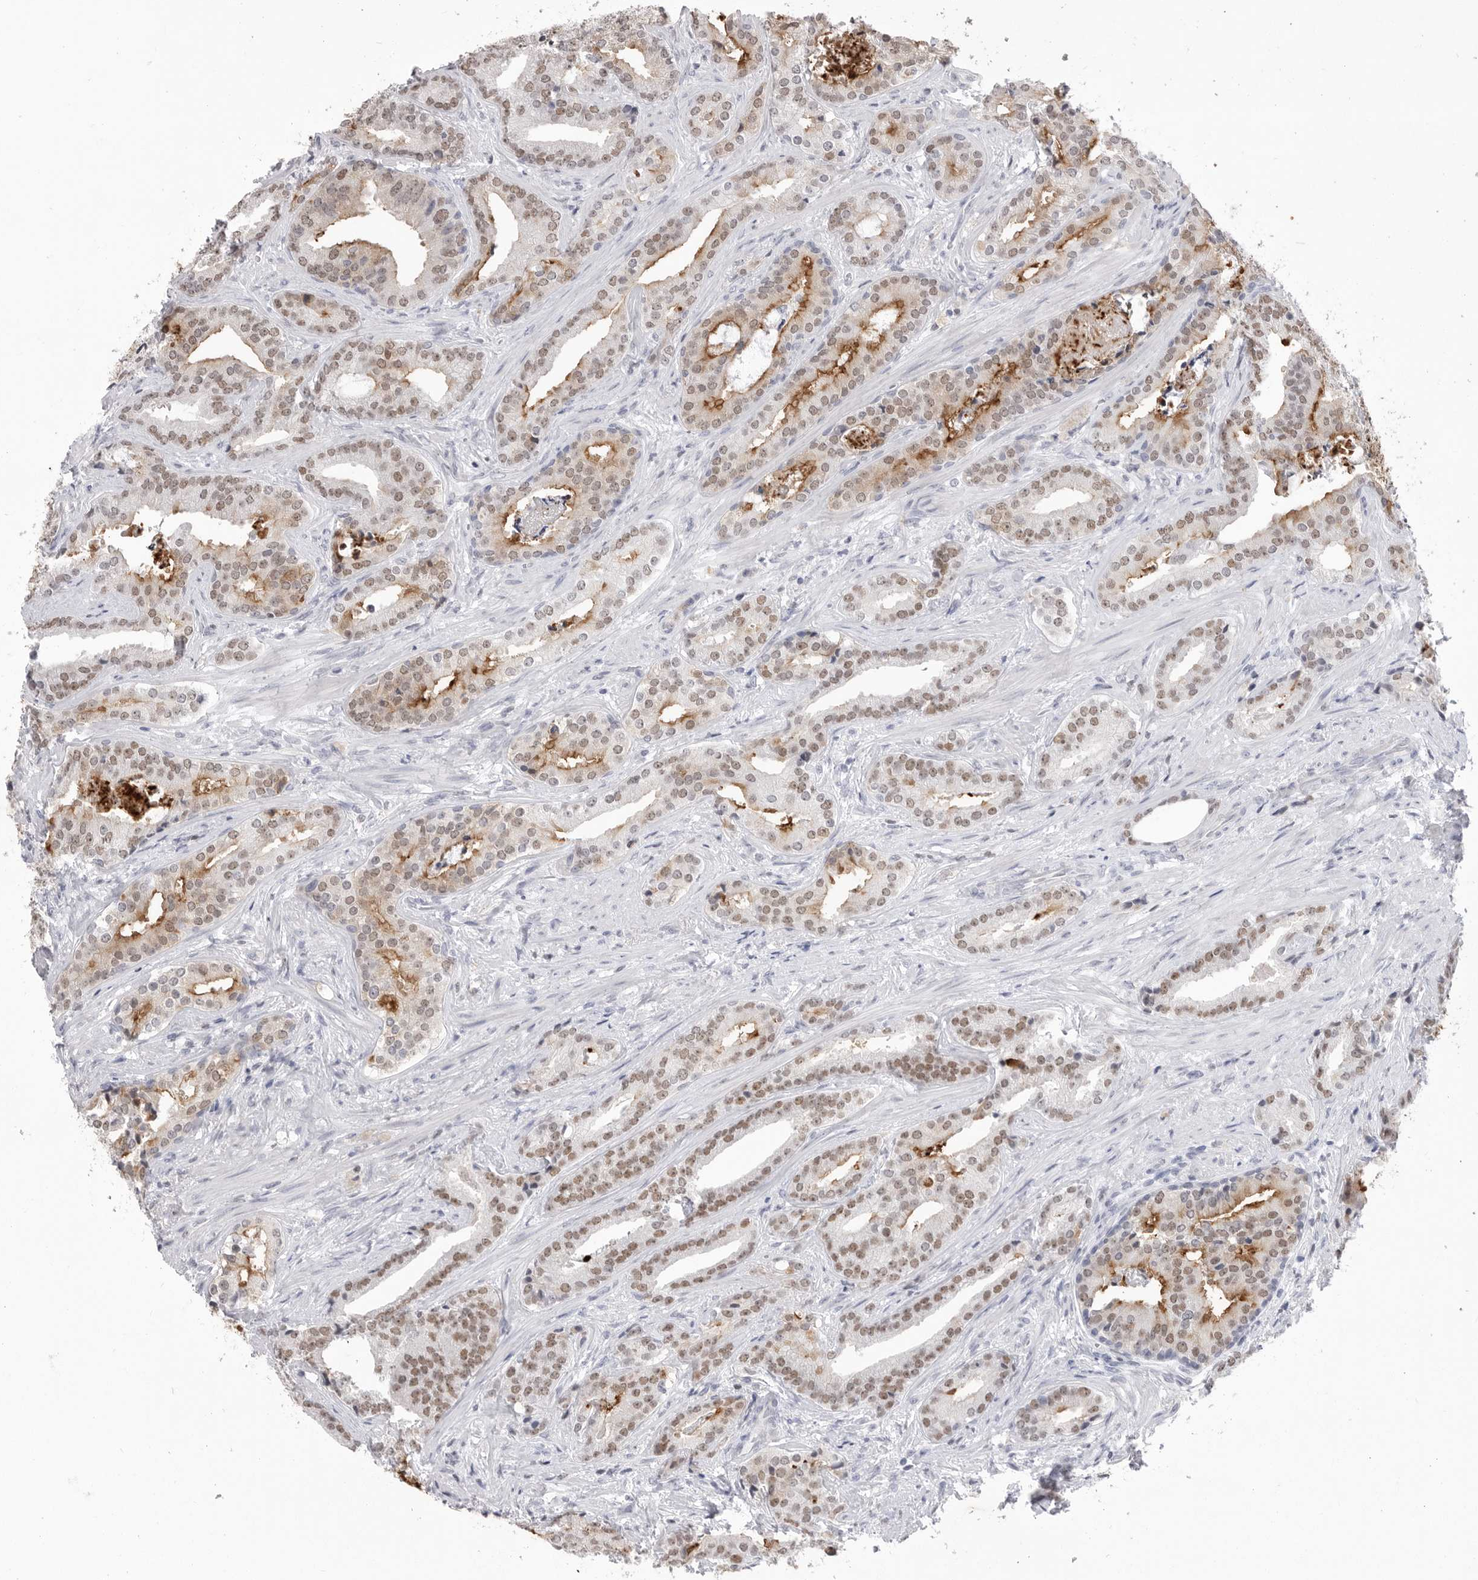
{"staining": {"intensity": "moderate", "quantity": ">75%", "location": "cytoplasmic/membranous,nuclear"}, "tissue": "prostate cancer", "cell_type": "Tumor cells", "image_type": "cancer", "snomed": [{"axis": "morphology", "description": "Adenocarcinoma, Low grade"}, {"axis": "topography", "description": "Prostate"}], "caption": "Protein staining of prostate cancer tissue shows moderate cytoplasmic/membranous and nuclear positivity in approximately >75% of tumor cells.", "gene": "ZBTB7B", "patient": {"sex": "male", "age": 67}}